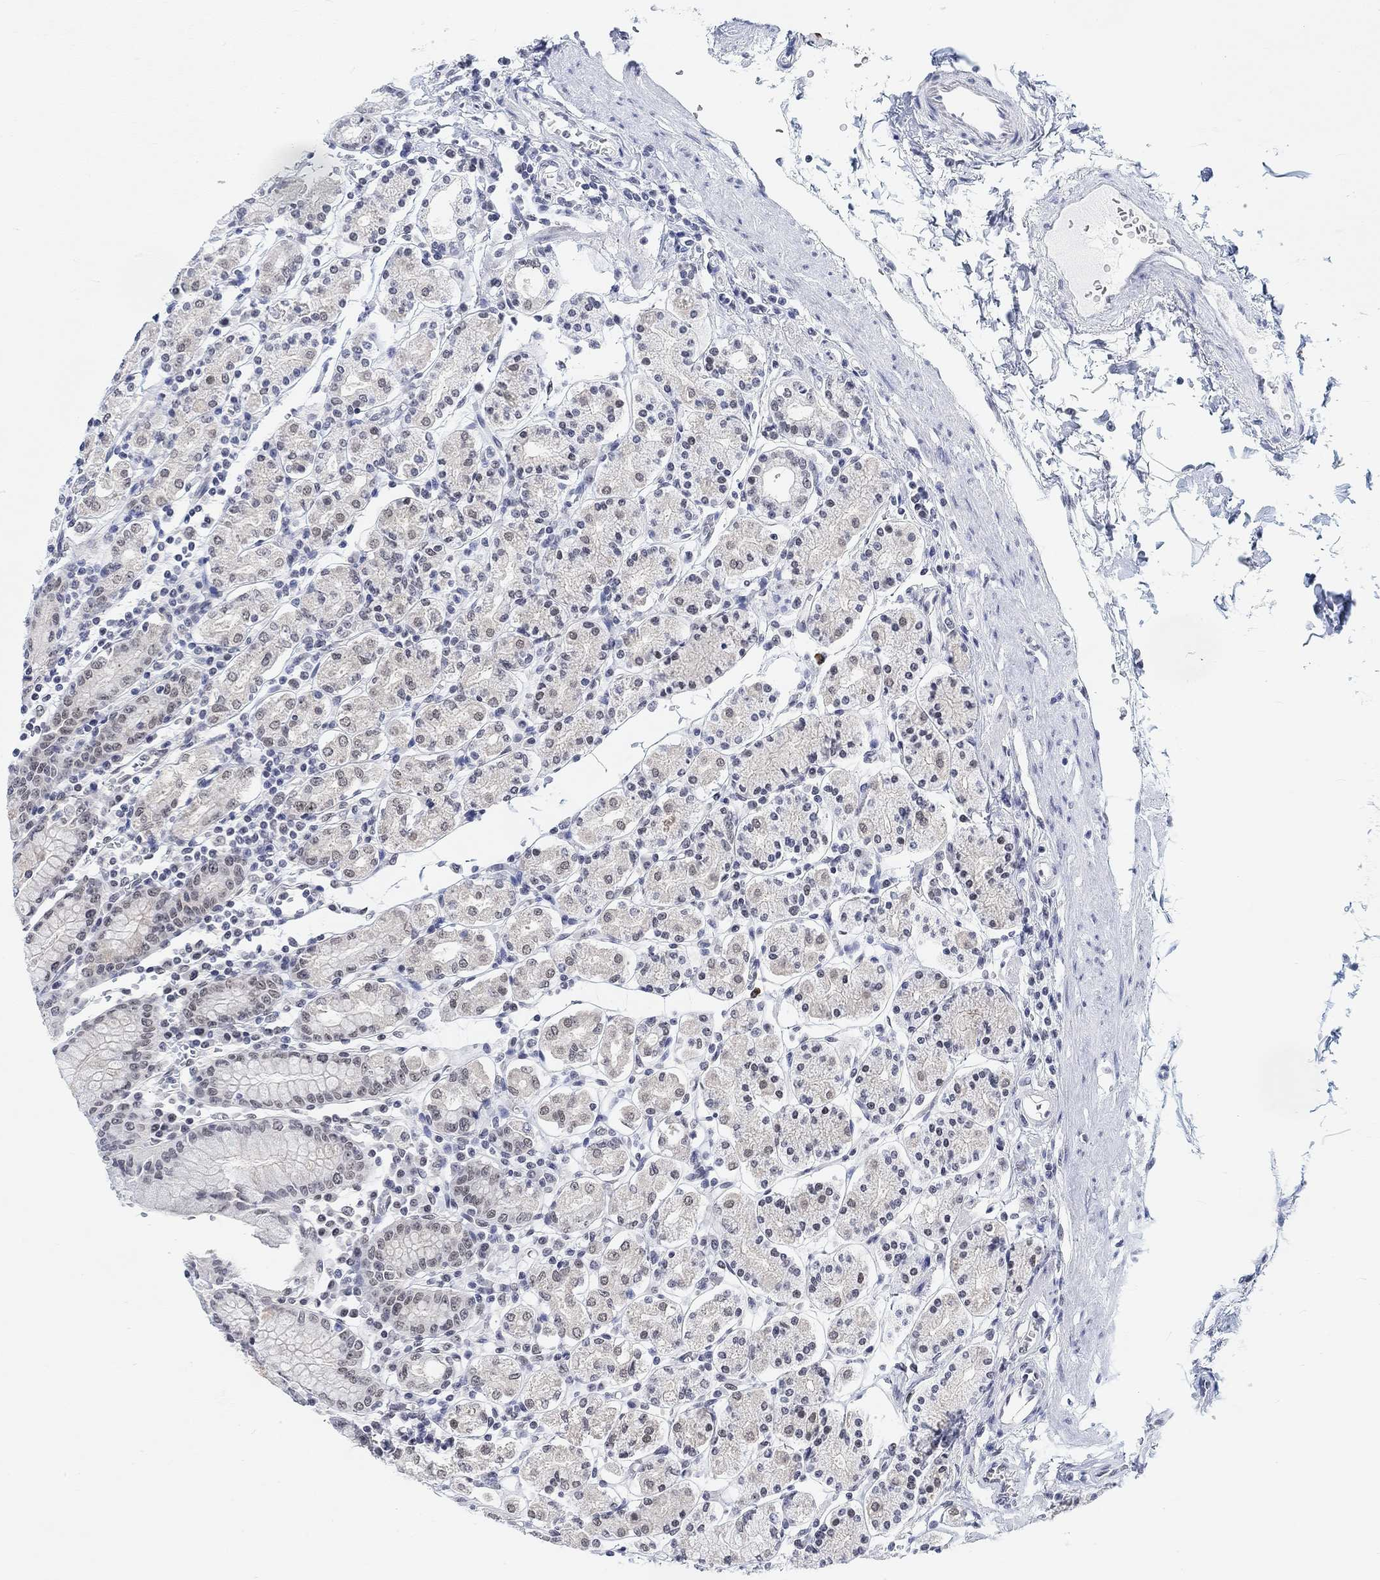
{"staining": {"intensity": "negative", "quantity": "none", "location": "none"}, "tissue": "stomach", "cell_type": "Glandular cells", "image_type": "normal", "snomed": [{"axis": "morphology", "description": "Normal tissue, NOS"}, {"axis": "topography", "description": "Stomach, upper"}, {"axis": "topography", "description": "Stomach"}], "caption": "Immunohistochemical staining of normal human stomach exhibits no significant positivity in glandular cells. (DAB immunohistochemistry (IHC) with hematoxylin counter stain).", "gene": "PURG", "patient": {"sex": "male", "age": 62}}